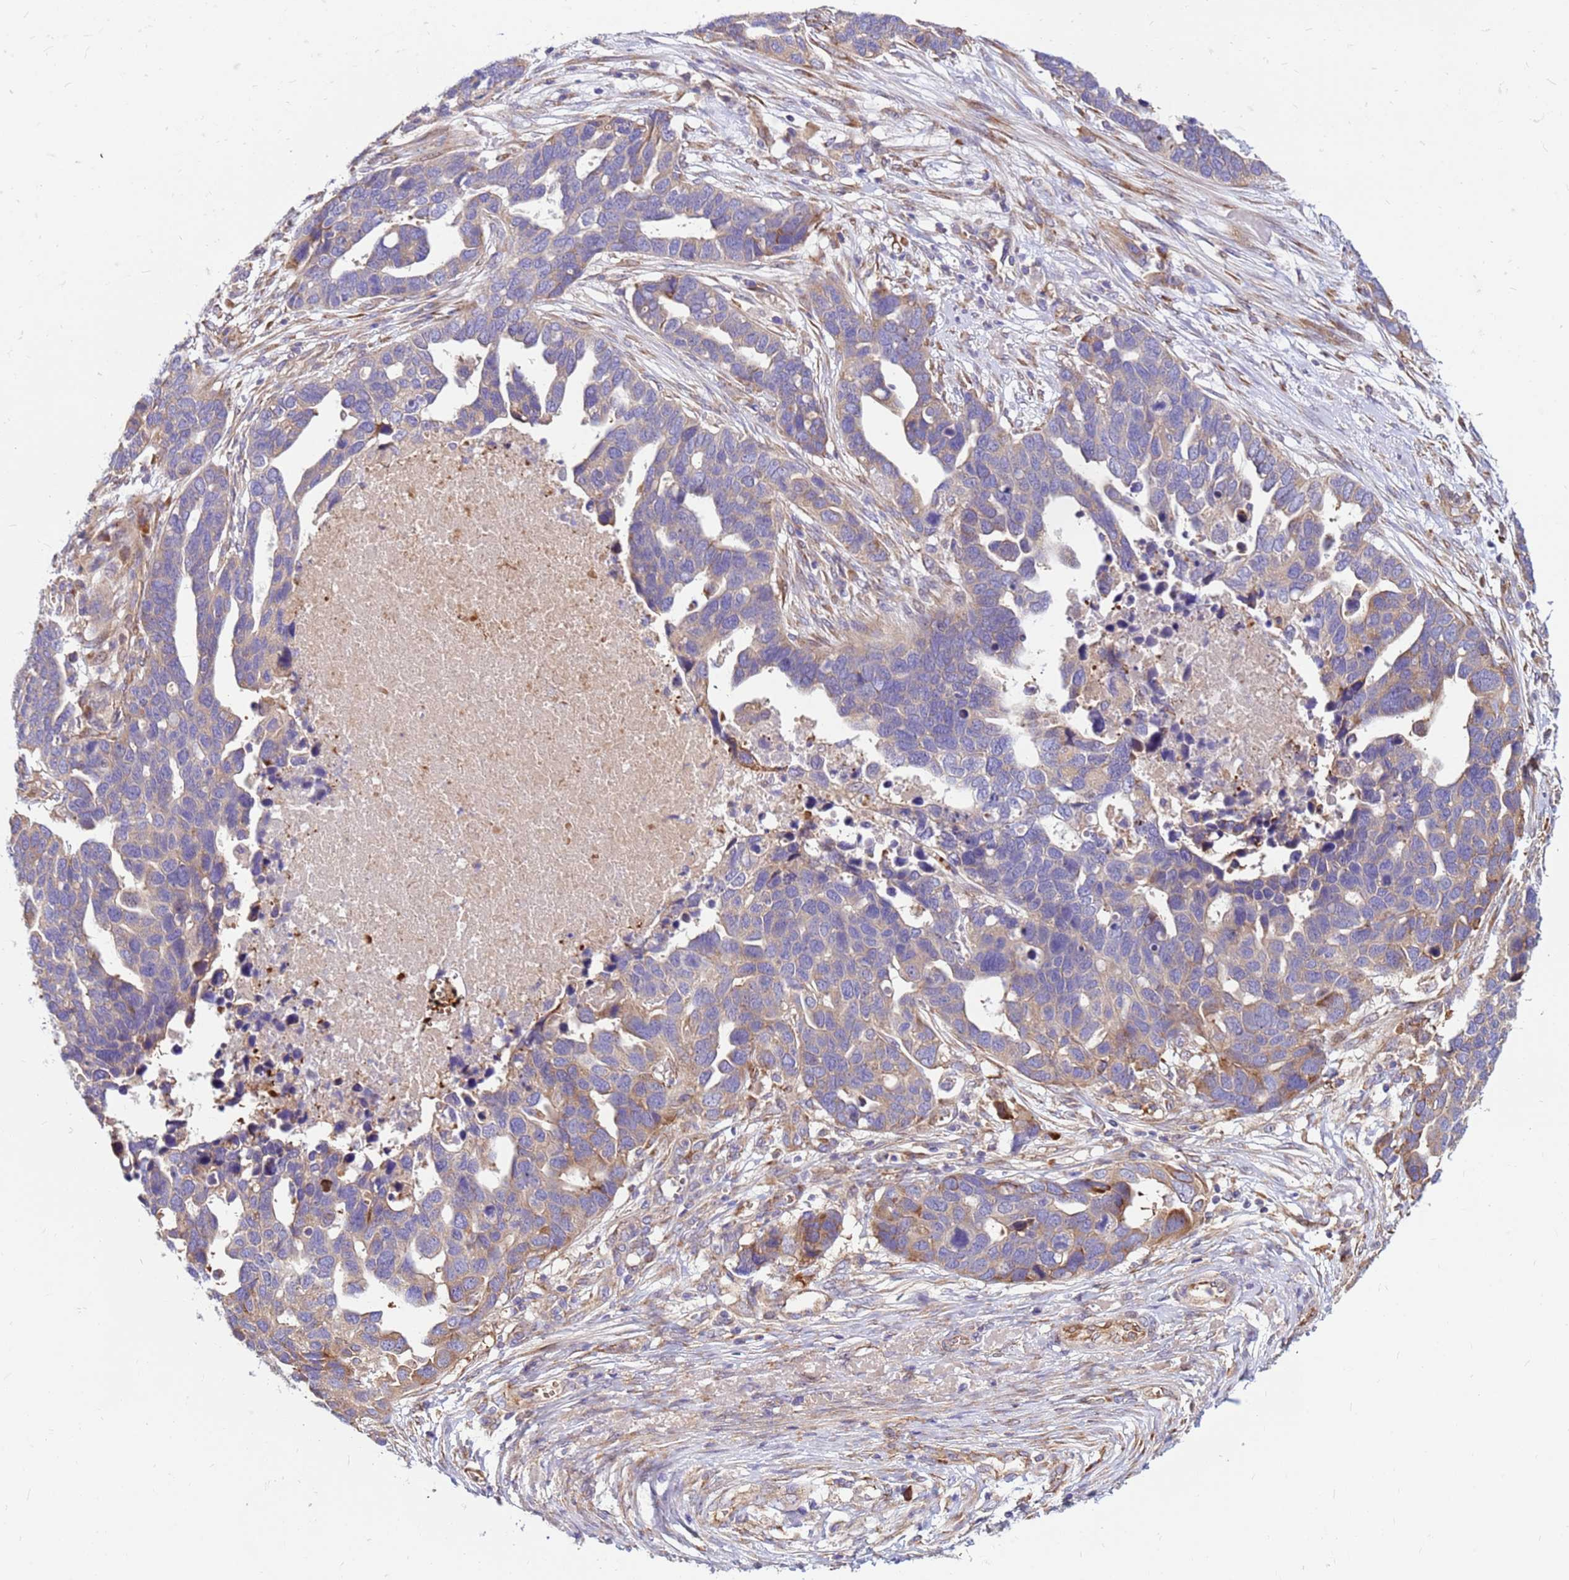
{"staining": {"intensity": "moderate", "quantity": "<25%", "location": "cytoplasmic/membranous"}, "tissue": "ovarian cancer", "cell_type": "Tumor cells", "image_type": "cancer", "snomed": [{"axis": "morphology", "description": "Cystadenocarcinoma, serous, NOS"}, {"axis": "topography", "description": "Ovary"}], "caption": "Immunohistochemical staining of human ovarian cancer demonstrates low levels of moderate cytoplasmic/membranous protein staining in approximately <25% of tumor cells.", "gene": "ZNF669", "patient": {"sex": "female", "age": 54}}